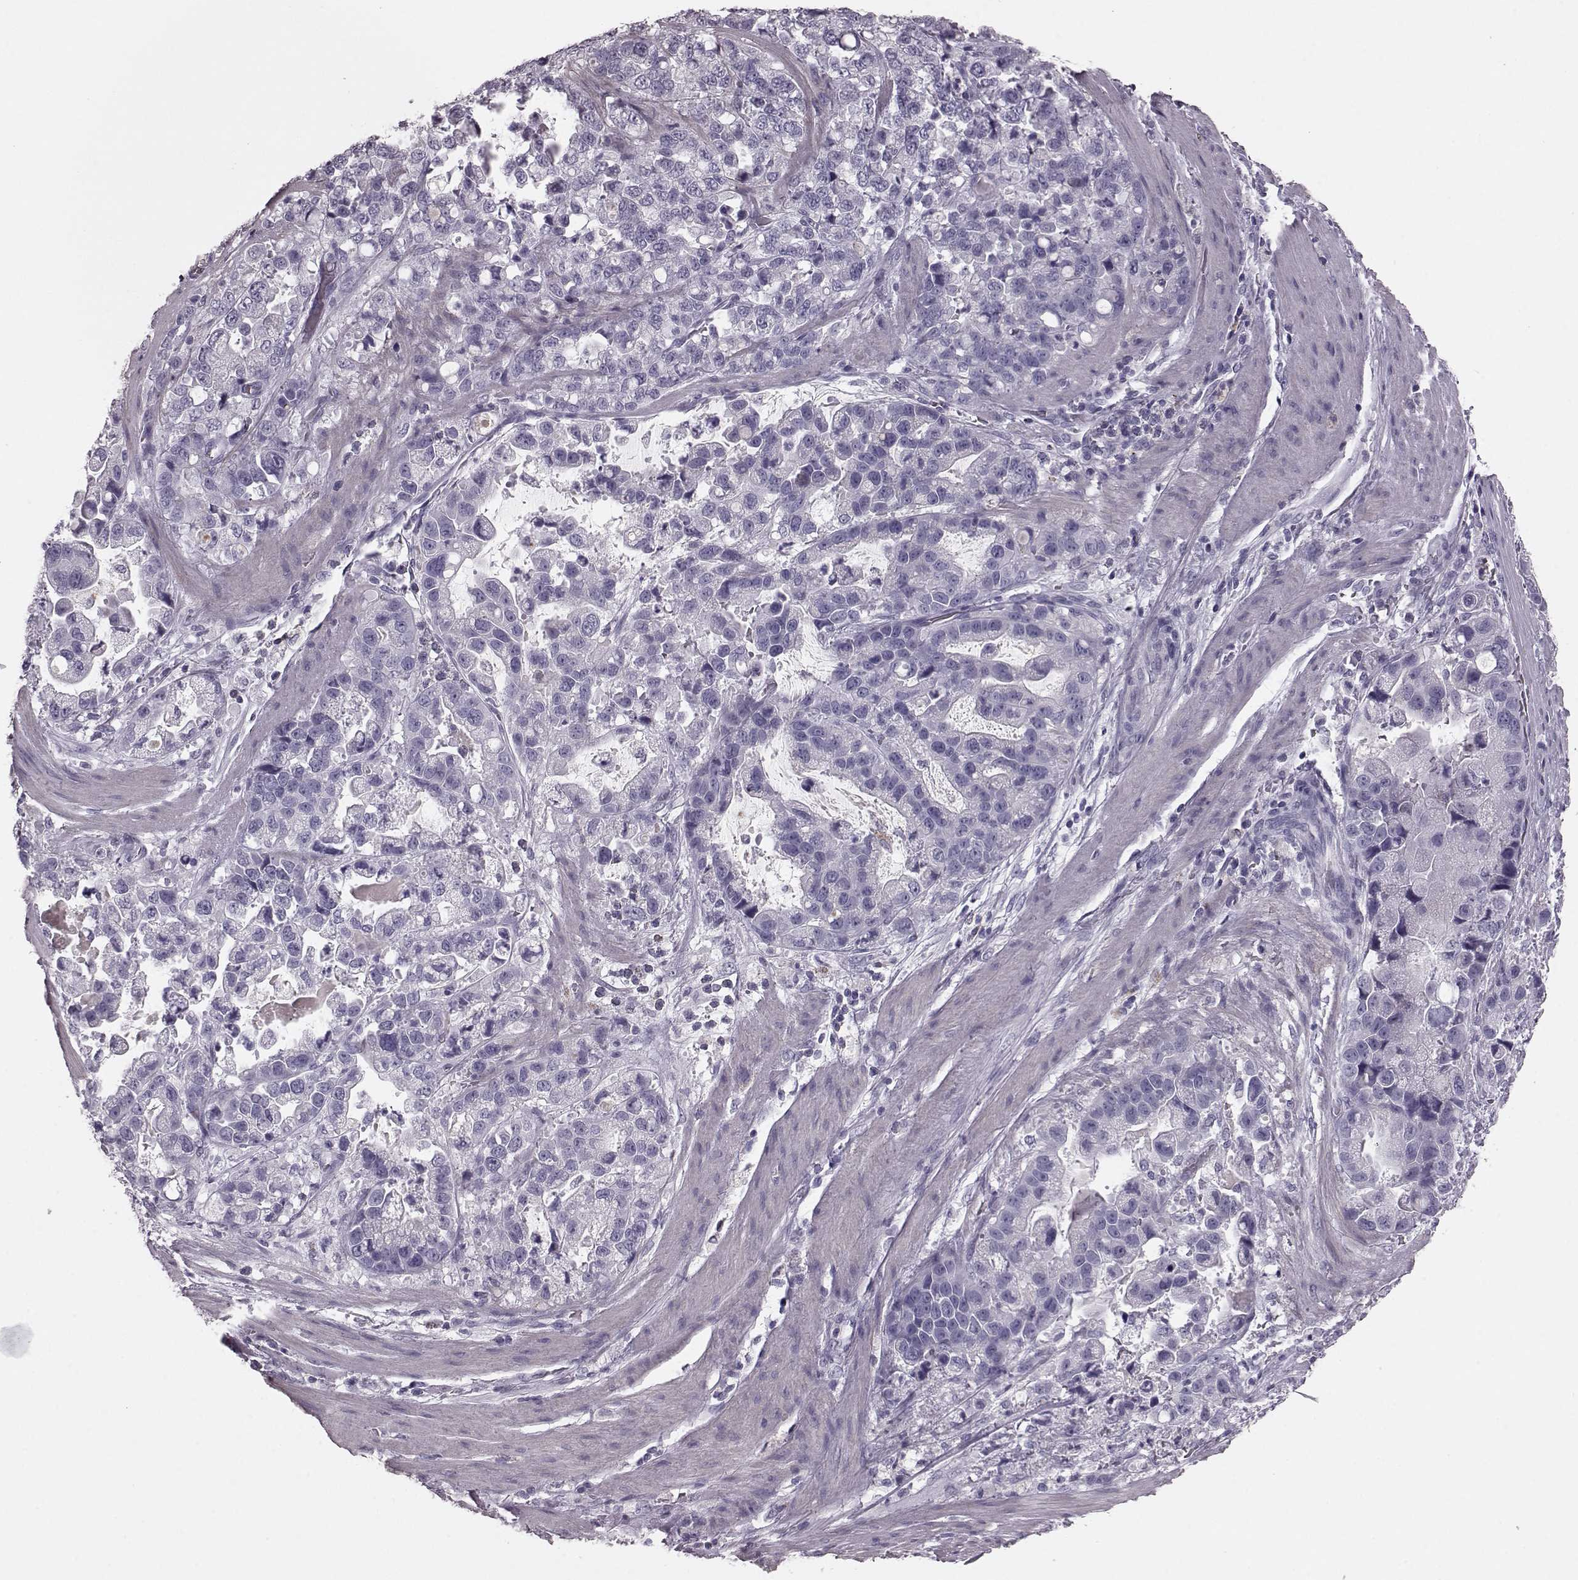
{"staining": {"intensity": "negative", "quantity": "none", "location": "none"}, "tissue": "stomach cancer", "cell_type": "Tumor cells", "image_type": "cancer", "snomed": [{"axis": "morphology", "description": "Adenocarcinoma, NOS"}, {"axis": "topography", "description": "Stomach"}], "caption": "Tumor cells show no significant protein positivity in stomach adenocarcinoma.", "gene": "CRYBA2", "patient": {"sex": "male", "age": 59}}